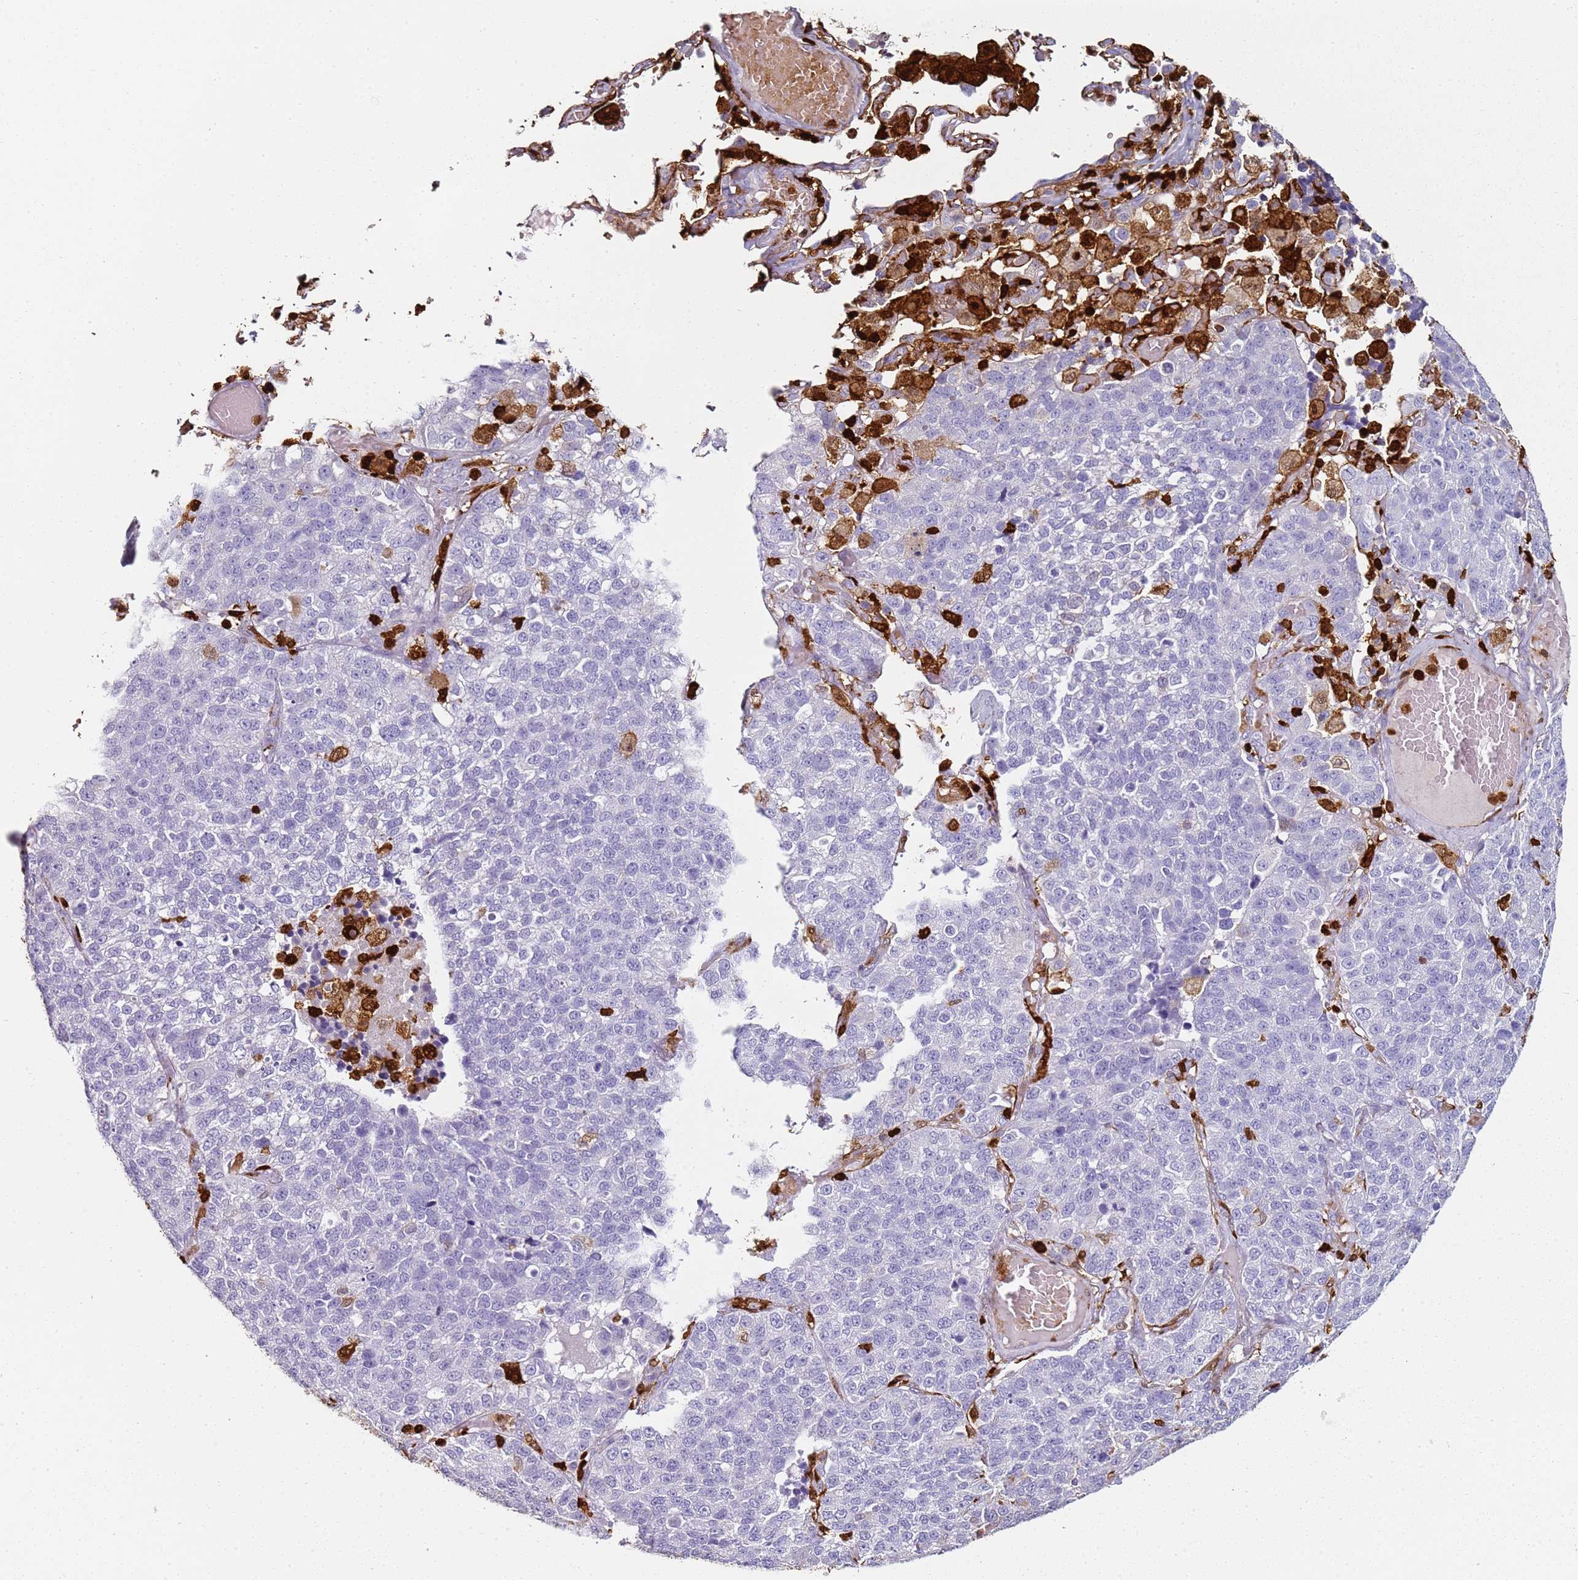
{"staining": {"intensity": "negative", "quantity": "none", "location": "none"}, "tissue": "lung cancer", "cell_type": "Tumor cells", "image_type": "cancer", "snomed": [{"axis": "morphology", "description": "Adenocarcinoma, NOS"}, {"axis": "topography", "description": "Lung"}], "caption": "DAB (3,3'-diaminobenzidine) immunohistochemical staining of lung cancer displays no significant staining in tumor cells.", "gene": "S100A4", "patient": {"sex": "male", "age": 49}}